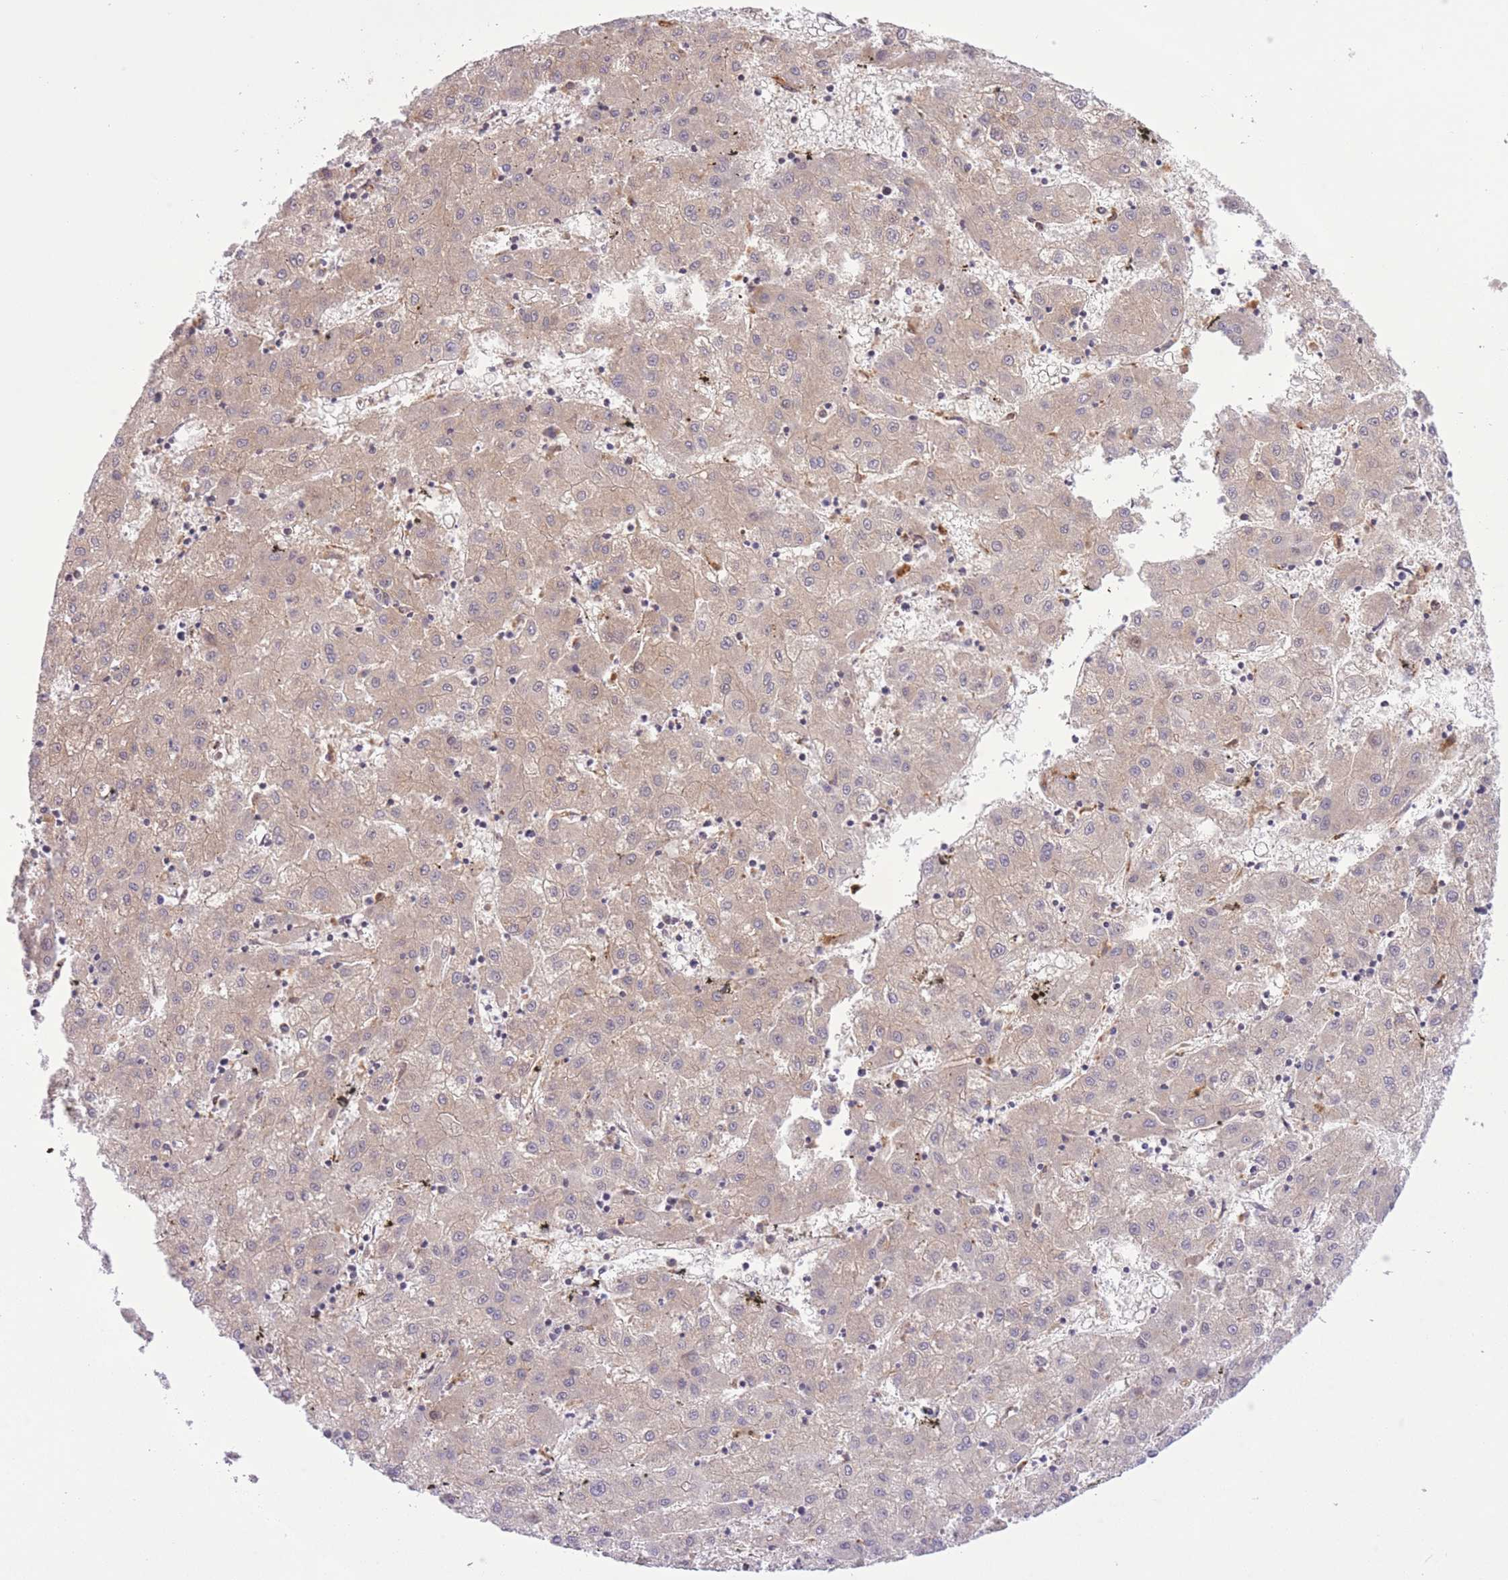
{"staining": {"intensity": "weak", "quantity": "25%-75%", "location": "cytoplasmic/membranous"}, "tissue": "liver cancer", "cell_type": "Tumor cells", "image_type": "cancer", "snomed": [{"axis": "morphology", "description": "Carcinoma, Hepatocellular, NOS"}, {"axis": "topography", "description": "Liver"}], "caption": "Immunohistochemical staining of human liver hepatocellular carcinoma reveals weak cytoplasmic/membranous protein staining in approximately 25%-75% of tumor cells.", "gene": "ZBED5", "patient": {"sex": "male", "age": 72}}